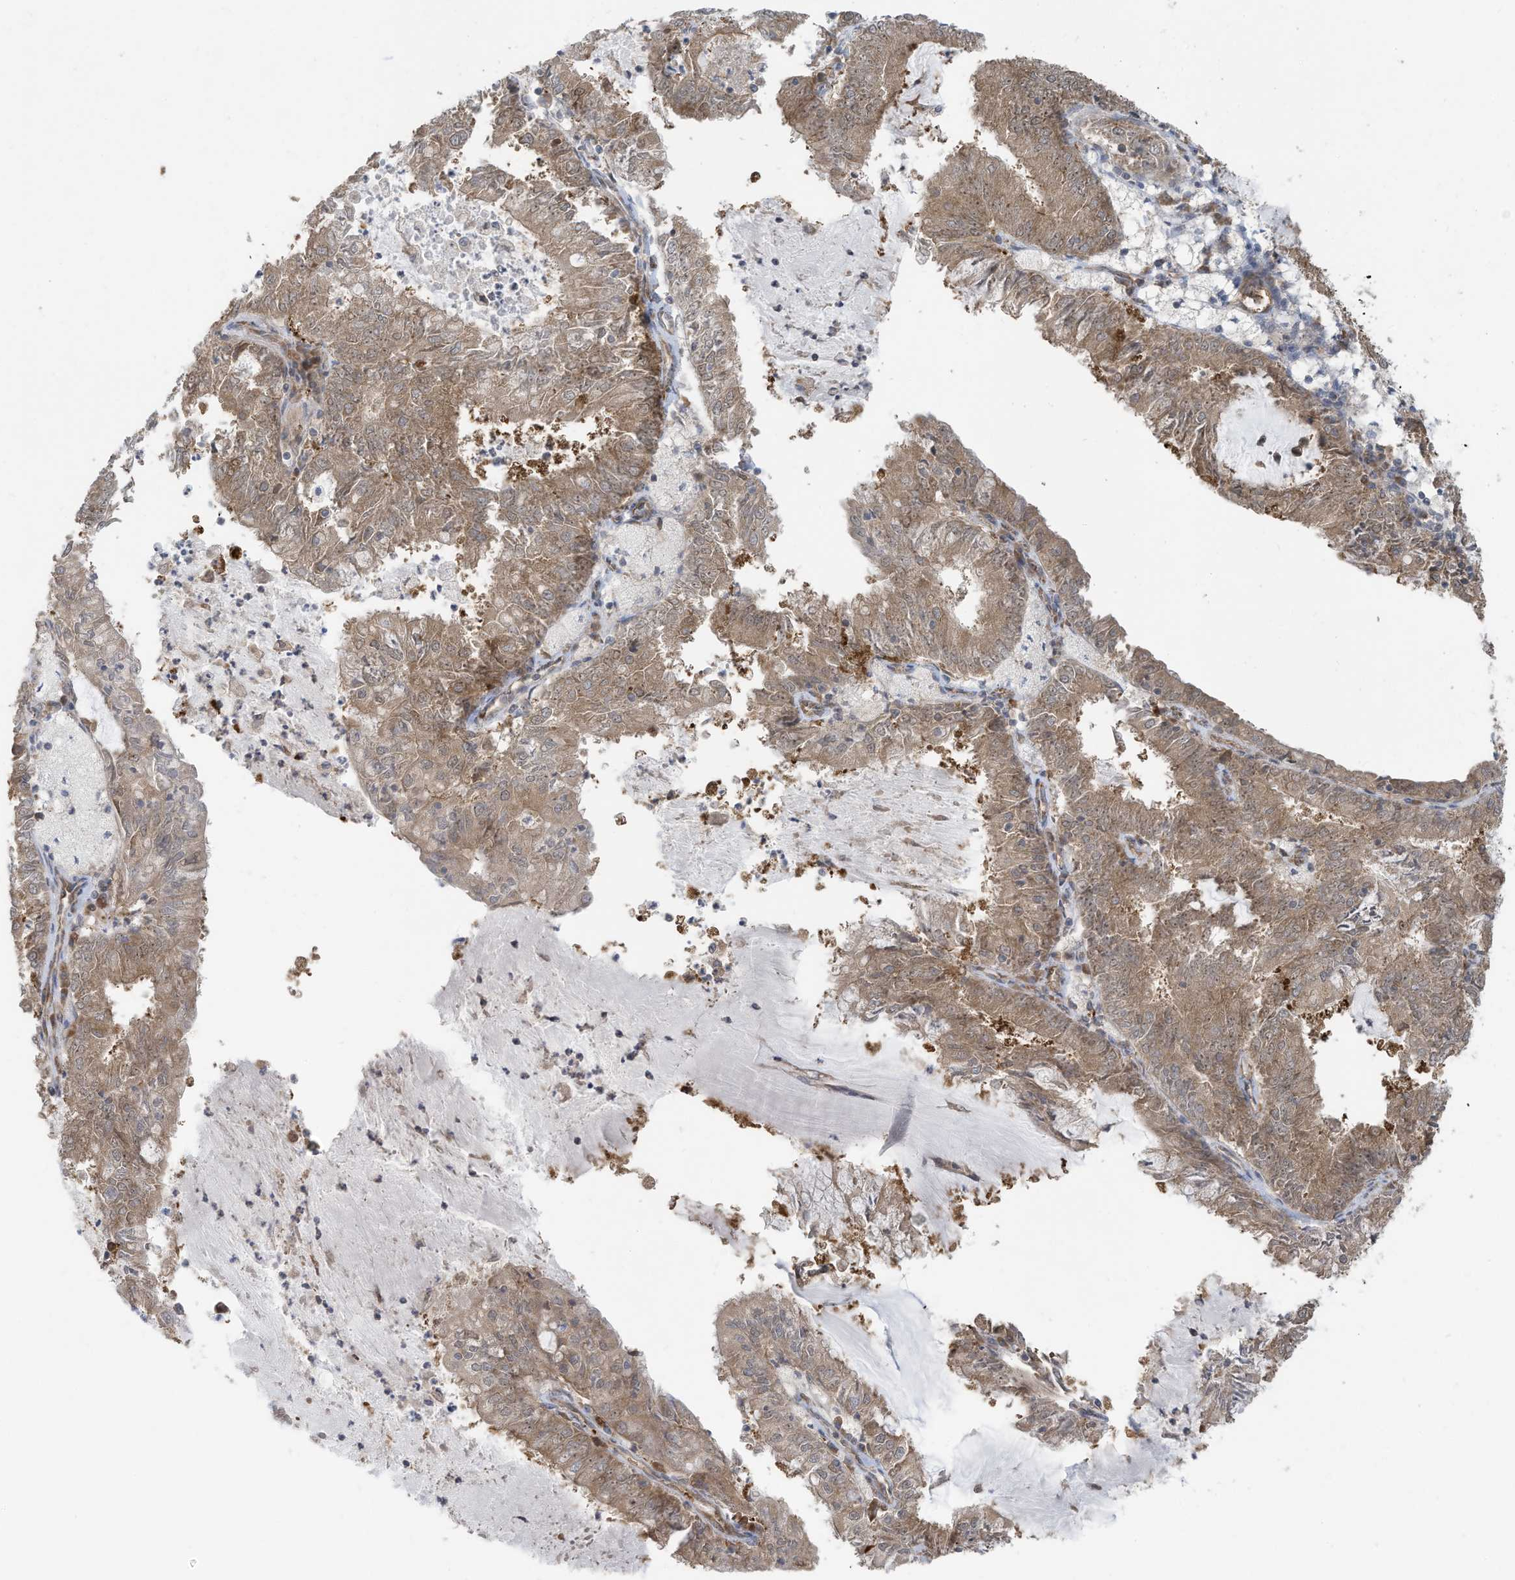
{"staining": {"intensity": "moderate", "quantity": ">75%", "location": "cytoplasmic/membranous"}, "tissue": "endometrial cancer", "cell_type": "Tumor cells", "image_type": "cancer", "snomed": [{"axis": "morphology", "description": "Adenocarcinoma, NOS"}, {"axis": "topography", "description": "Endometrium"}], "caption": "There is medium levels of moderate cytoplasmic/membranous staining in tumor cells of adenocarcinoma (endometrial), as demonstrated by immunohistochemical staining (brown color).", "gene": "USE1", "patient": {"sex": "female", "age": 57}}